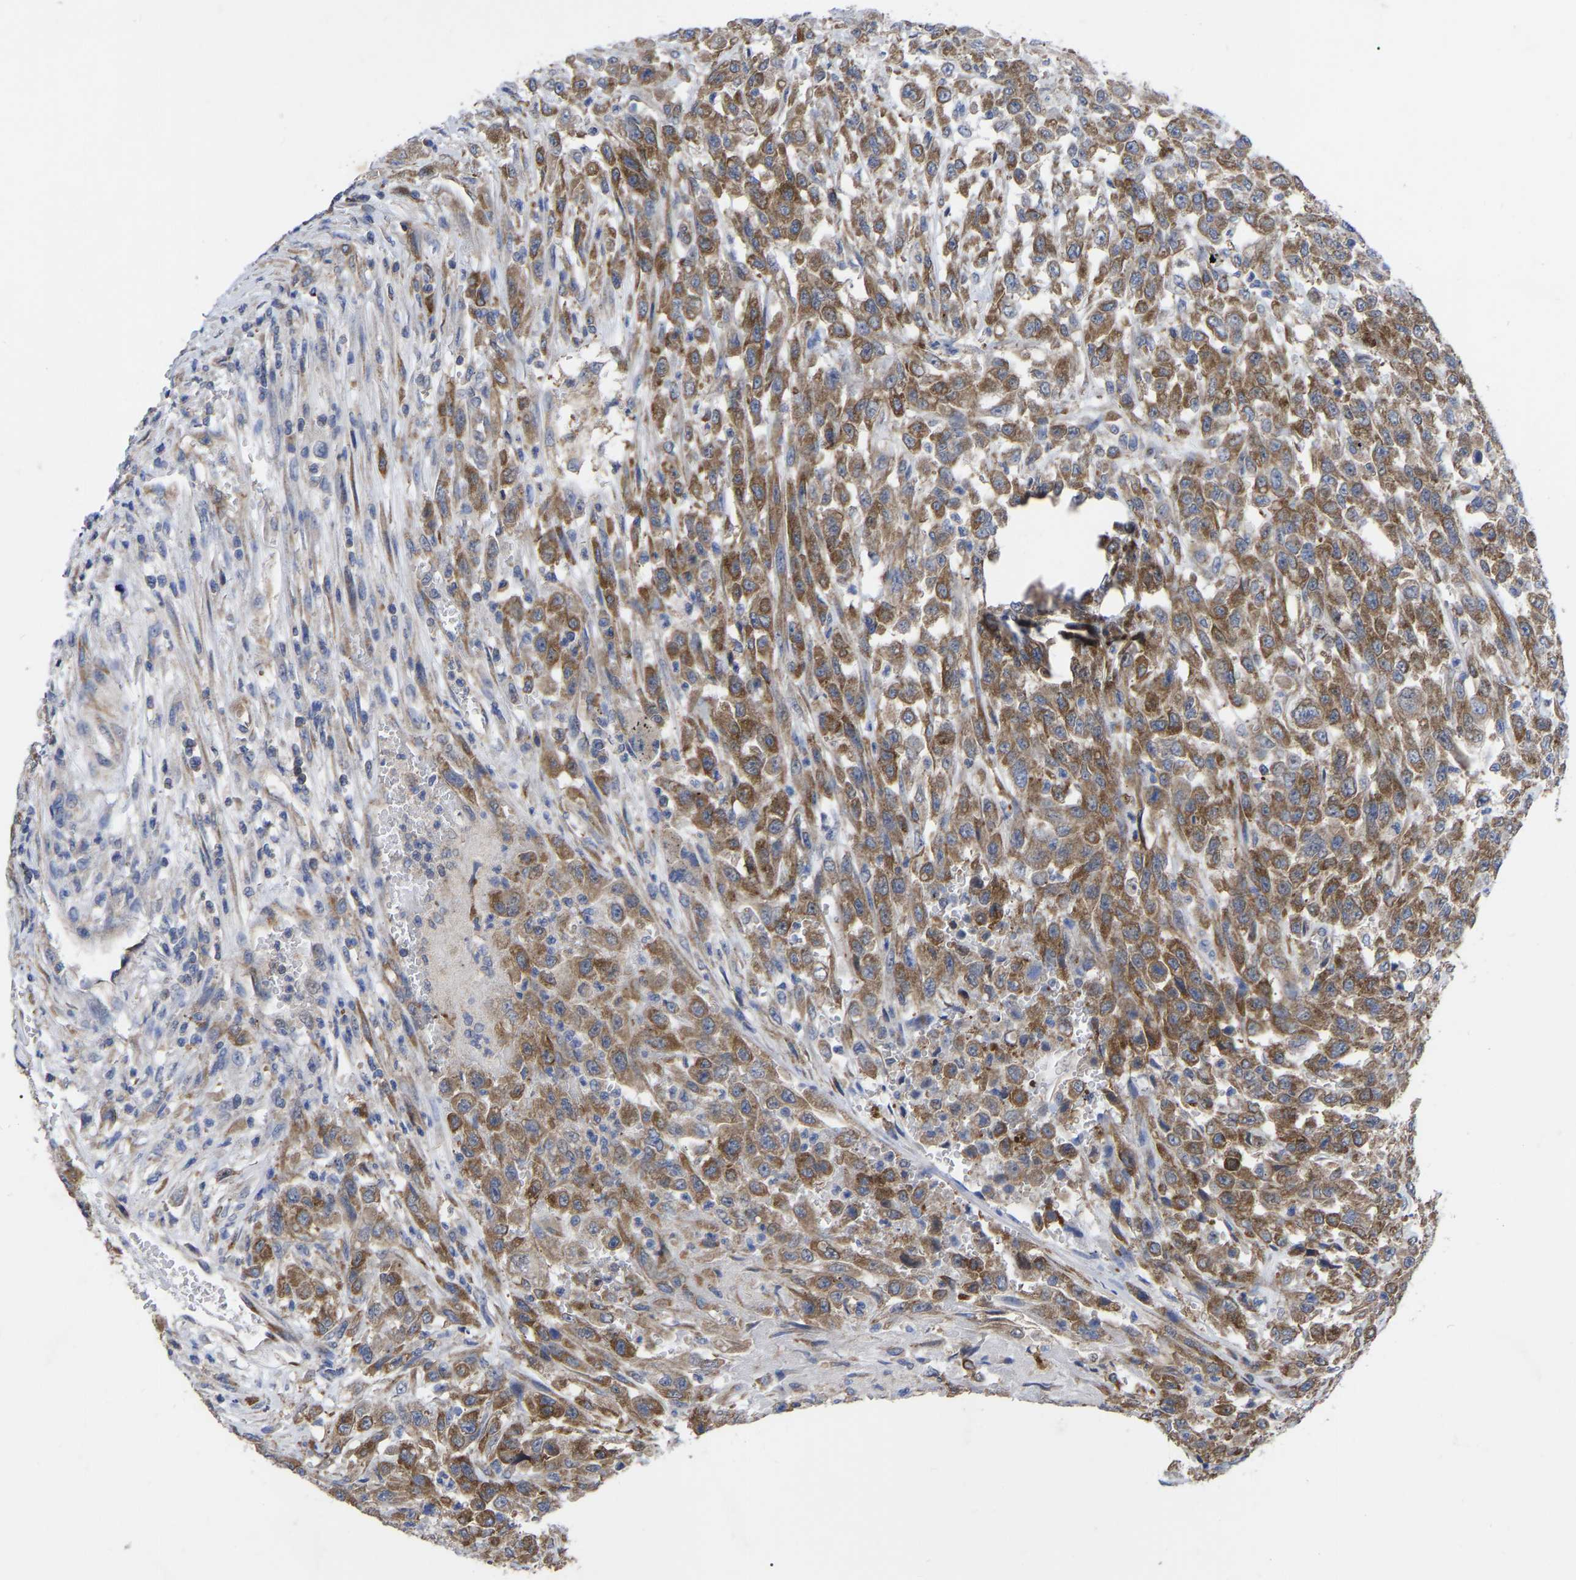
{"staining": {"intensity": "moderate", "quantity": ">75%", "location": "cytoplasmic/membranous"}, "tissue": "urothelial cancer", "cell_type": "Tumor cells", "image_type": "cancer", "snomed": [{"axis": "morphology", "description": "Urothelial carcinoma, High grade"}, {"axis": "topography", "description": "Urinary bladder"}], "caption": "Urothelial cancer stained for a protein reveals moderate cytoplasmic/membranous positivity in tumor cells.", "gene": "TCP1", "patient": {"sex": "male", "age": 46}}